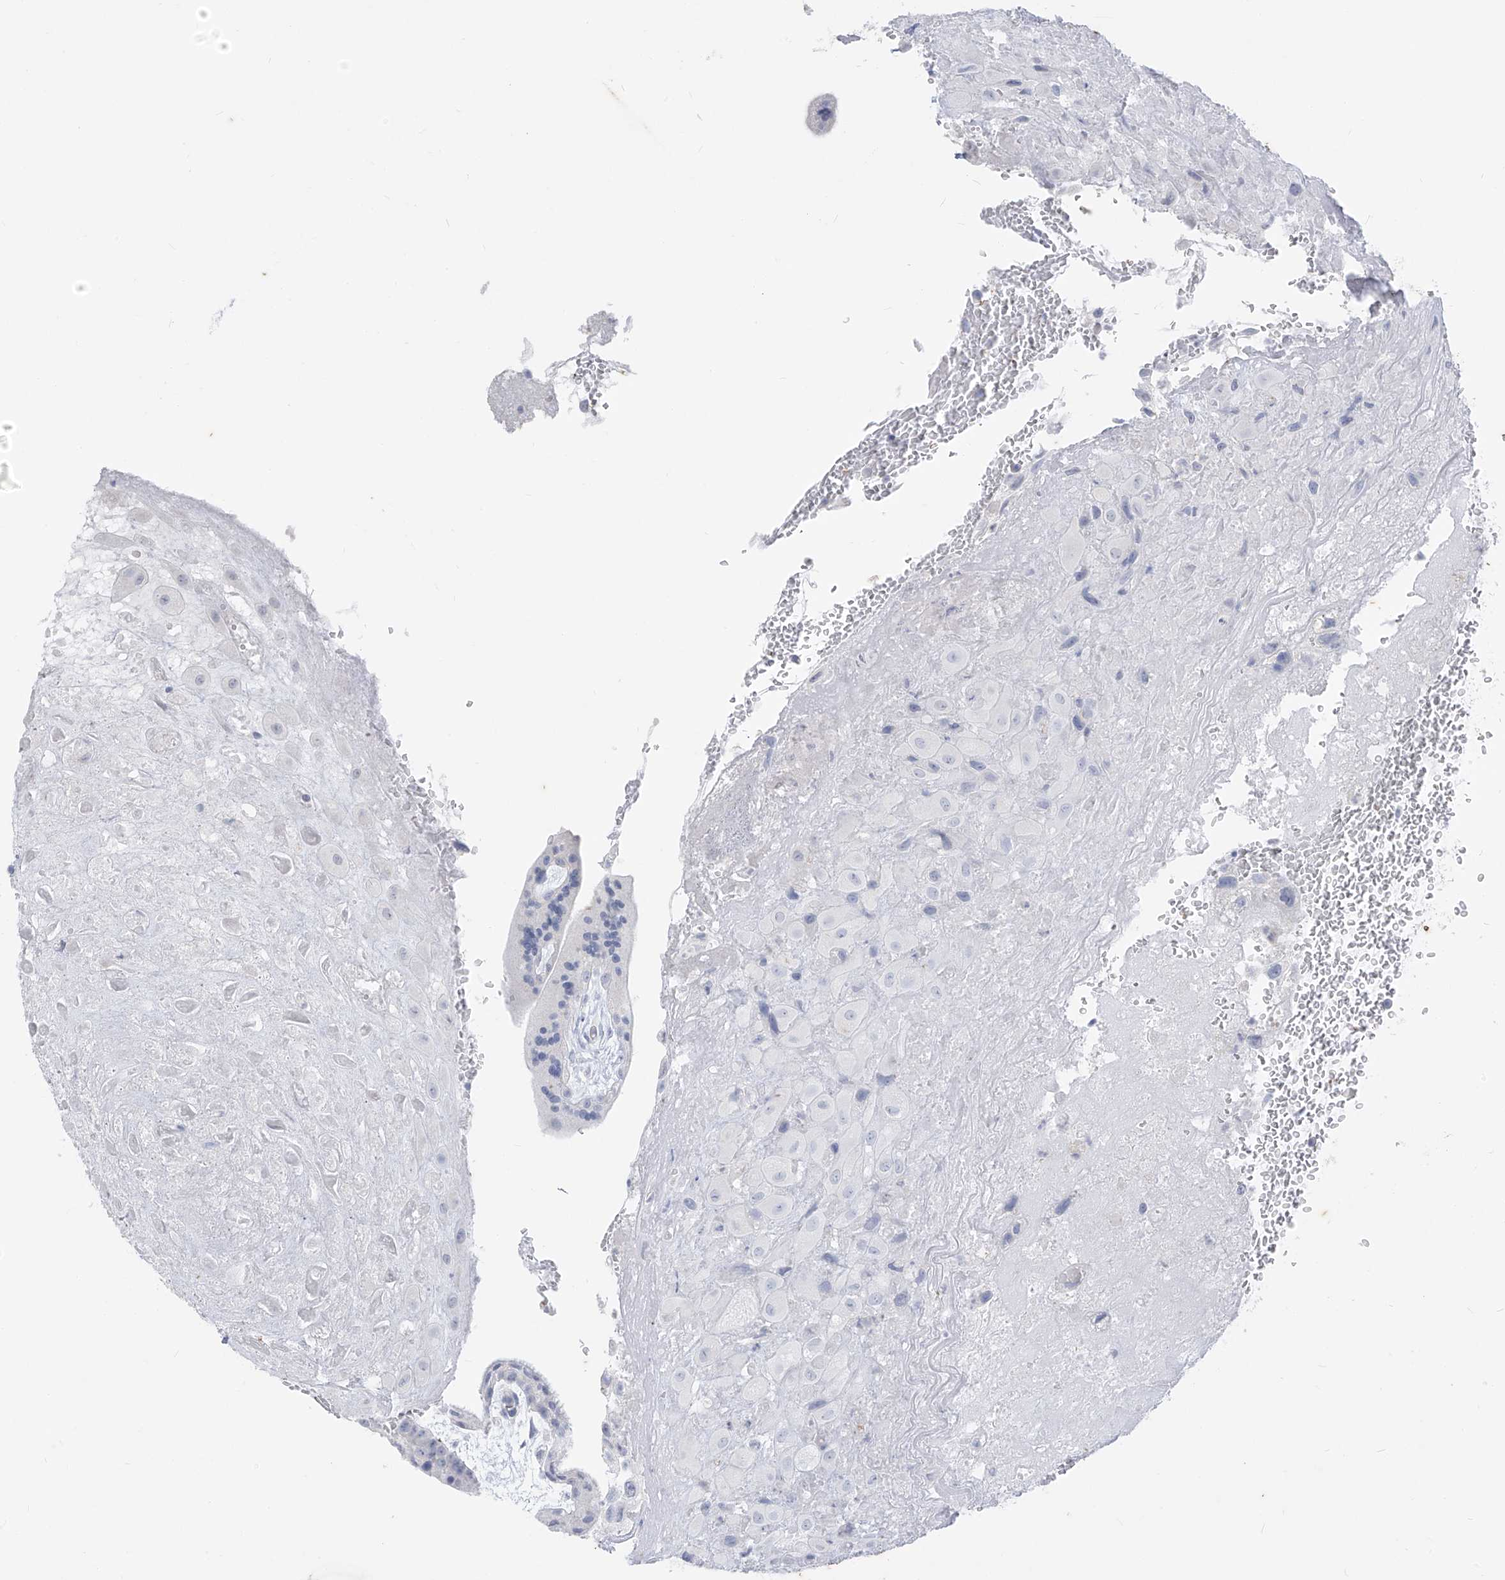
{"staining": {"intensity": "negative", "quantity": "none", "location": "none"}, "tissue": "placenta", "cell_type": "Decidual cells", "image_type": "normal", "snomed": [{"axis": "morphology", "description": "Normal tissue, NOS"}, {"axis": "topography", "description": "Placenta"}], "caption": "Immunohistochemistry (IHC) histopathology image of benign placenta: human placenta stained with DAB (3,3'-diaminobenzidine) exhibits no significant protein staining in decidual cells.", "gene": "CX3CR1", "patient": {"sex": "female", "age": 35}}